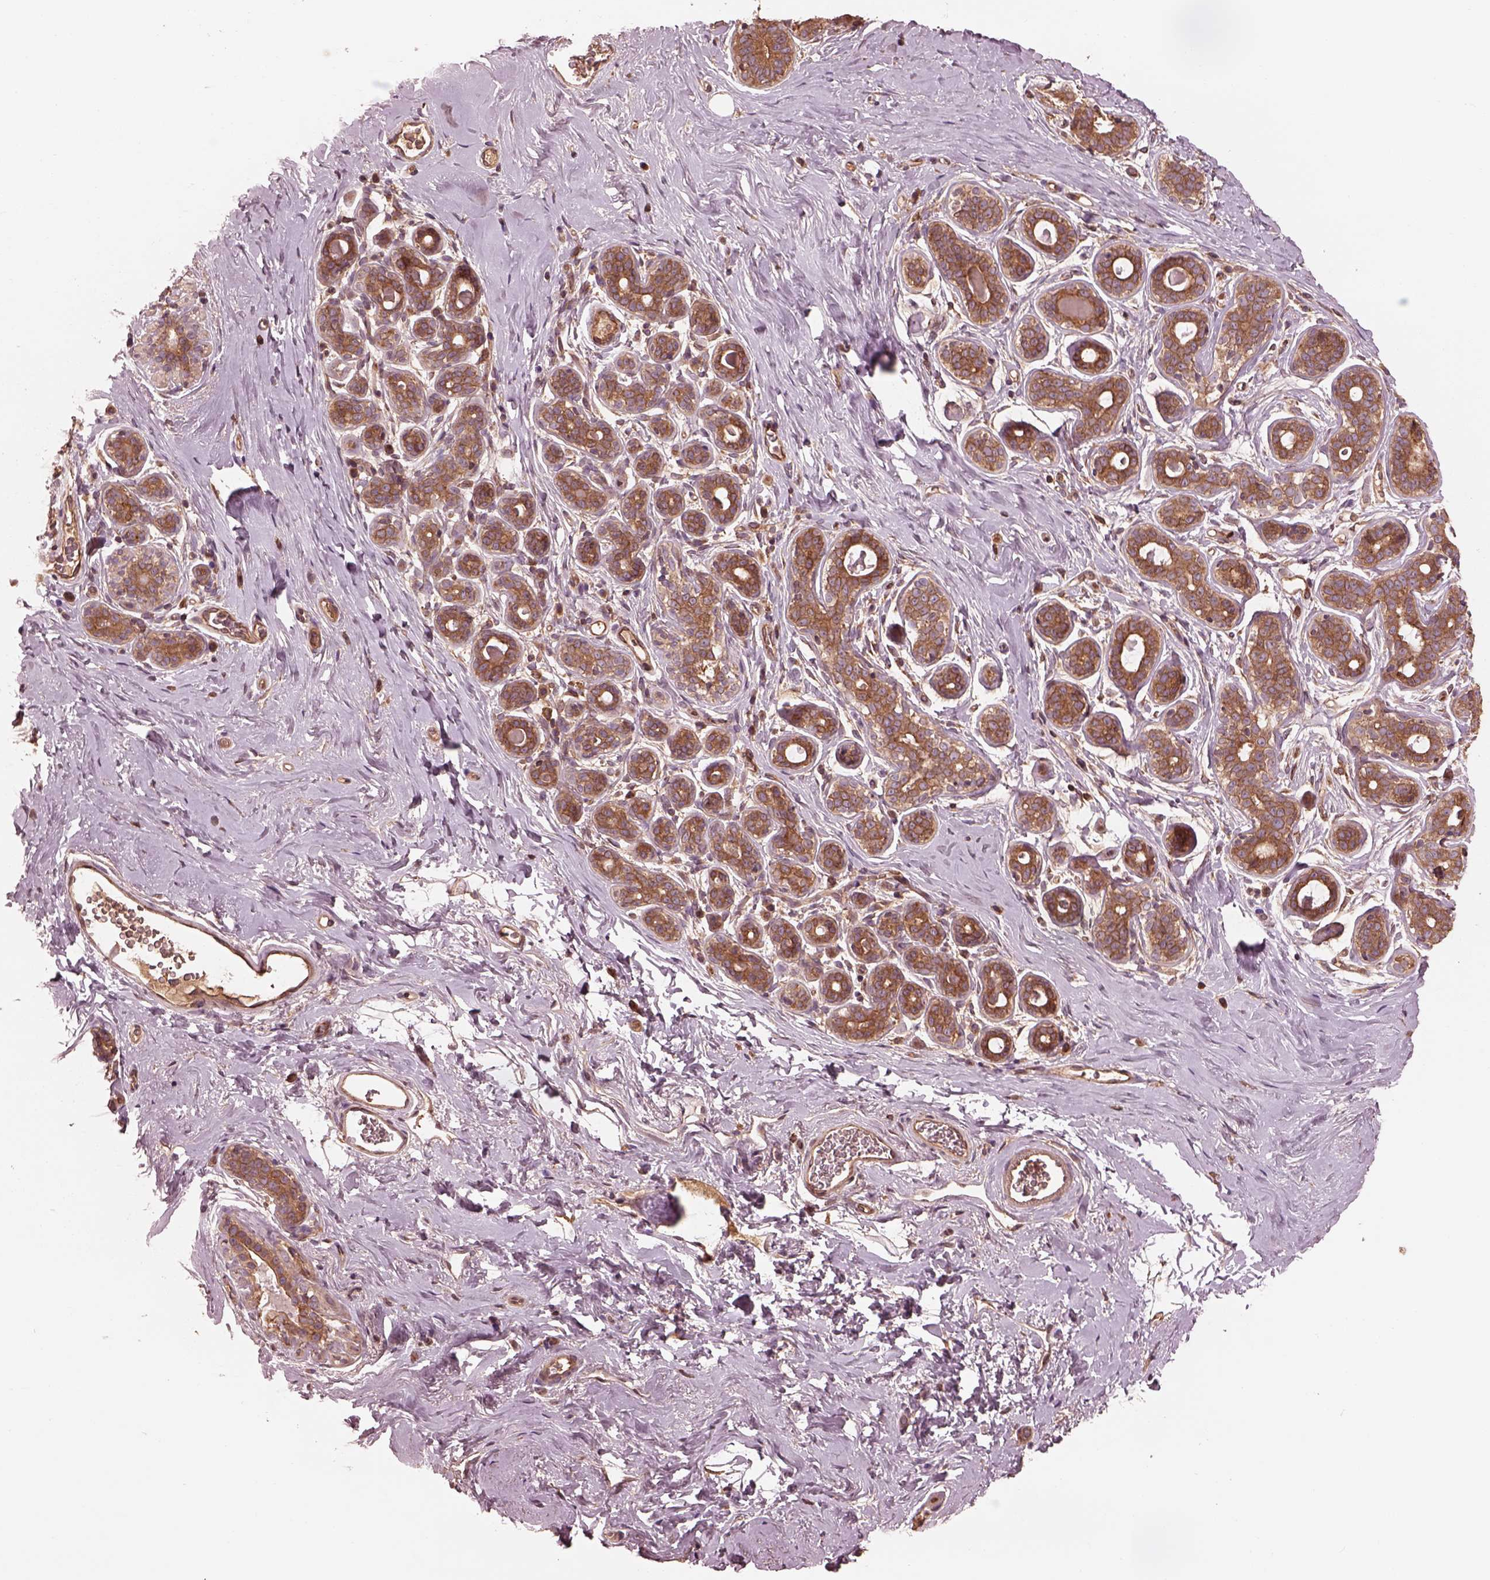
{"staining": {"intensity": "moderate", "quantity": "<25%", "location": "cytoplasmic/membranous"}, "tissue": "breast", "cell_type": "Adipocytes", "image_type": "normal", "snomed": [{"axis": "morphology", "description": "Normal tissue, NOS"}, {"axis": "topography", "description": "Skin"}, {"axis": "topography", "description": "Breast"}], "caption": "High-power microscopy captured an IHC histopathology image of normal breast, revealing moderate cytoplasmic/membranous staining in approximately <25% of adipocytes.", "gene": "PIK3R2", "patient": {"sex": "female", "age": 43}}